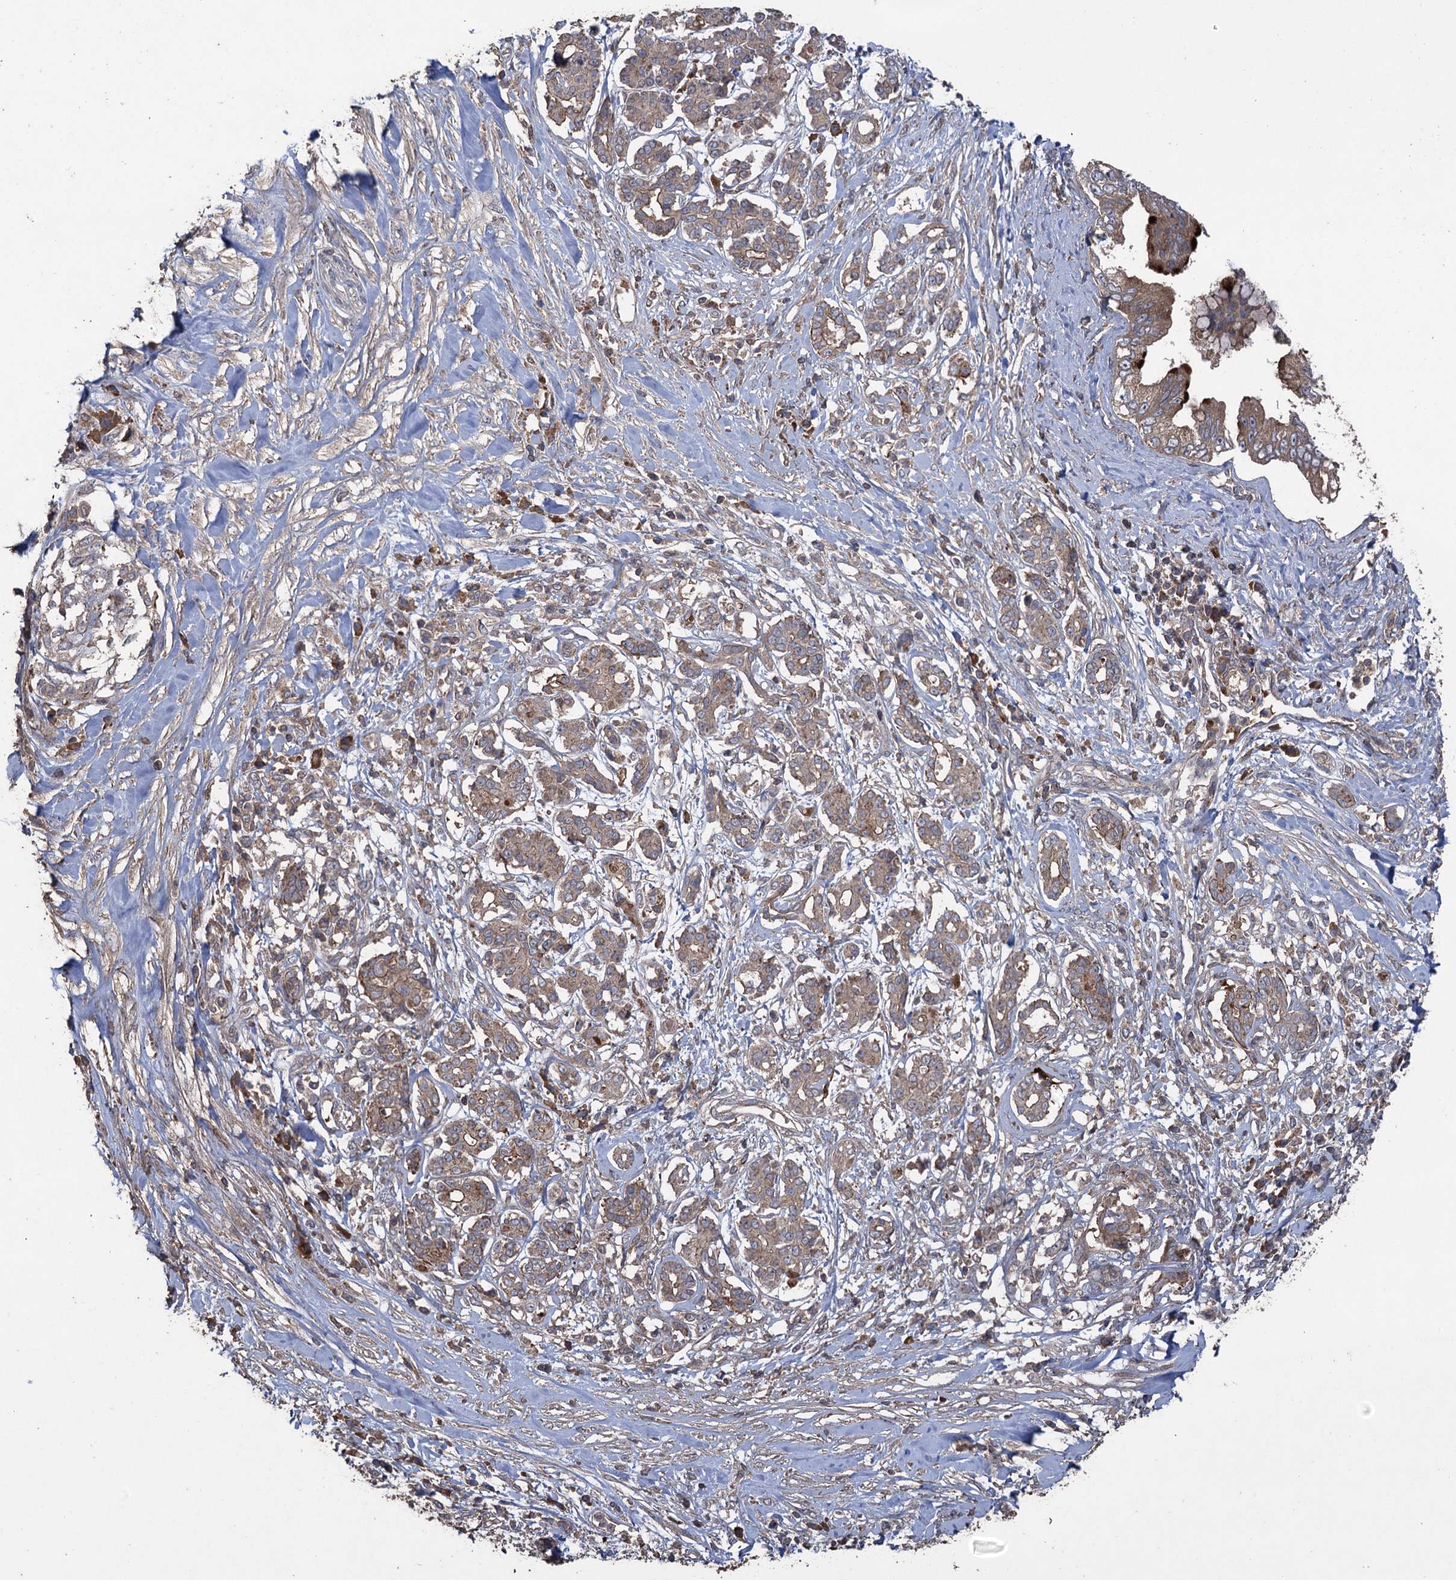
{"staining": {"intensity": "weak", "quantity": "25%-75%", "location": "cytoplasmic/membranous"}, "tissue": "pancreatic cancer", "cell_type": "Tumor cells", "image_type": "cancer", "snomed": [{"axis": "morphology", "description": "Adenocarcinoma, NOS"}, {"axis": "topography", "description": "Pancreas"}], "caption": "Protein staining of pancreatic cancer (adenocarcinoma) tissue shows weak cytoplasmic/membranous expression in about 25%-75% of tumor cells.", "gene": "TXNDC11", "patient": {"sex": "female", "age": 56}}